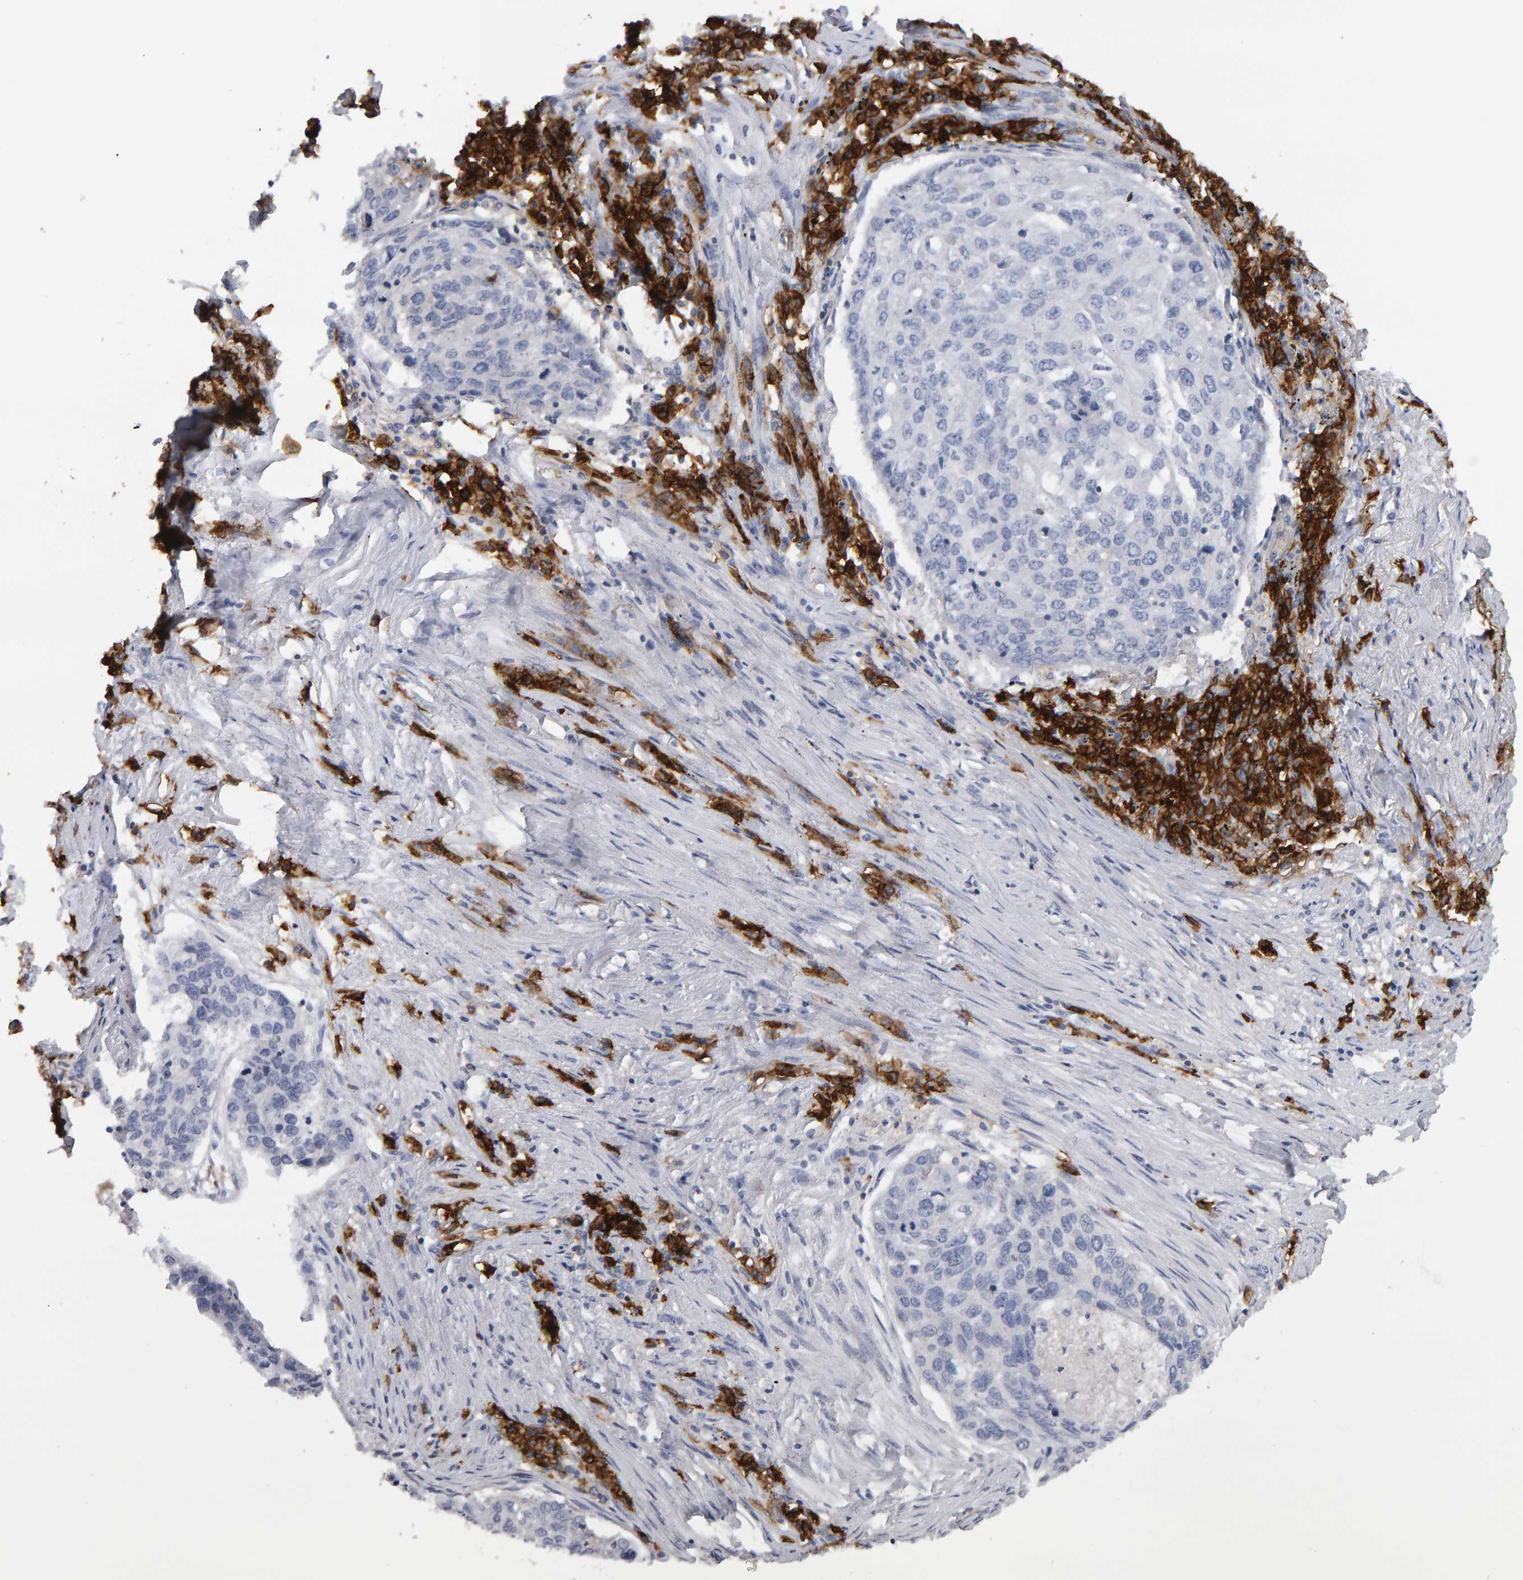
{"staining": {"intensity": "negative", "quantity": "none", "location": "none"}, "tissue": "lung cancer", "cell_type": "Tumor cells", "image_type": "cancer", "snomed": [{"axis": "morphology", "description": "Squamous cell carcinoma, NOS"}, {"axis": "topography", "description": "Lung"}], "caption": "DAB immunohistochemical staining of lung squamous cell carcinoma exhibits no significant expression in tumor cells.", "gene": "CD38", "patient": {"sex": "female", "age": 63}}